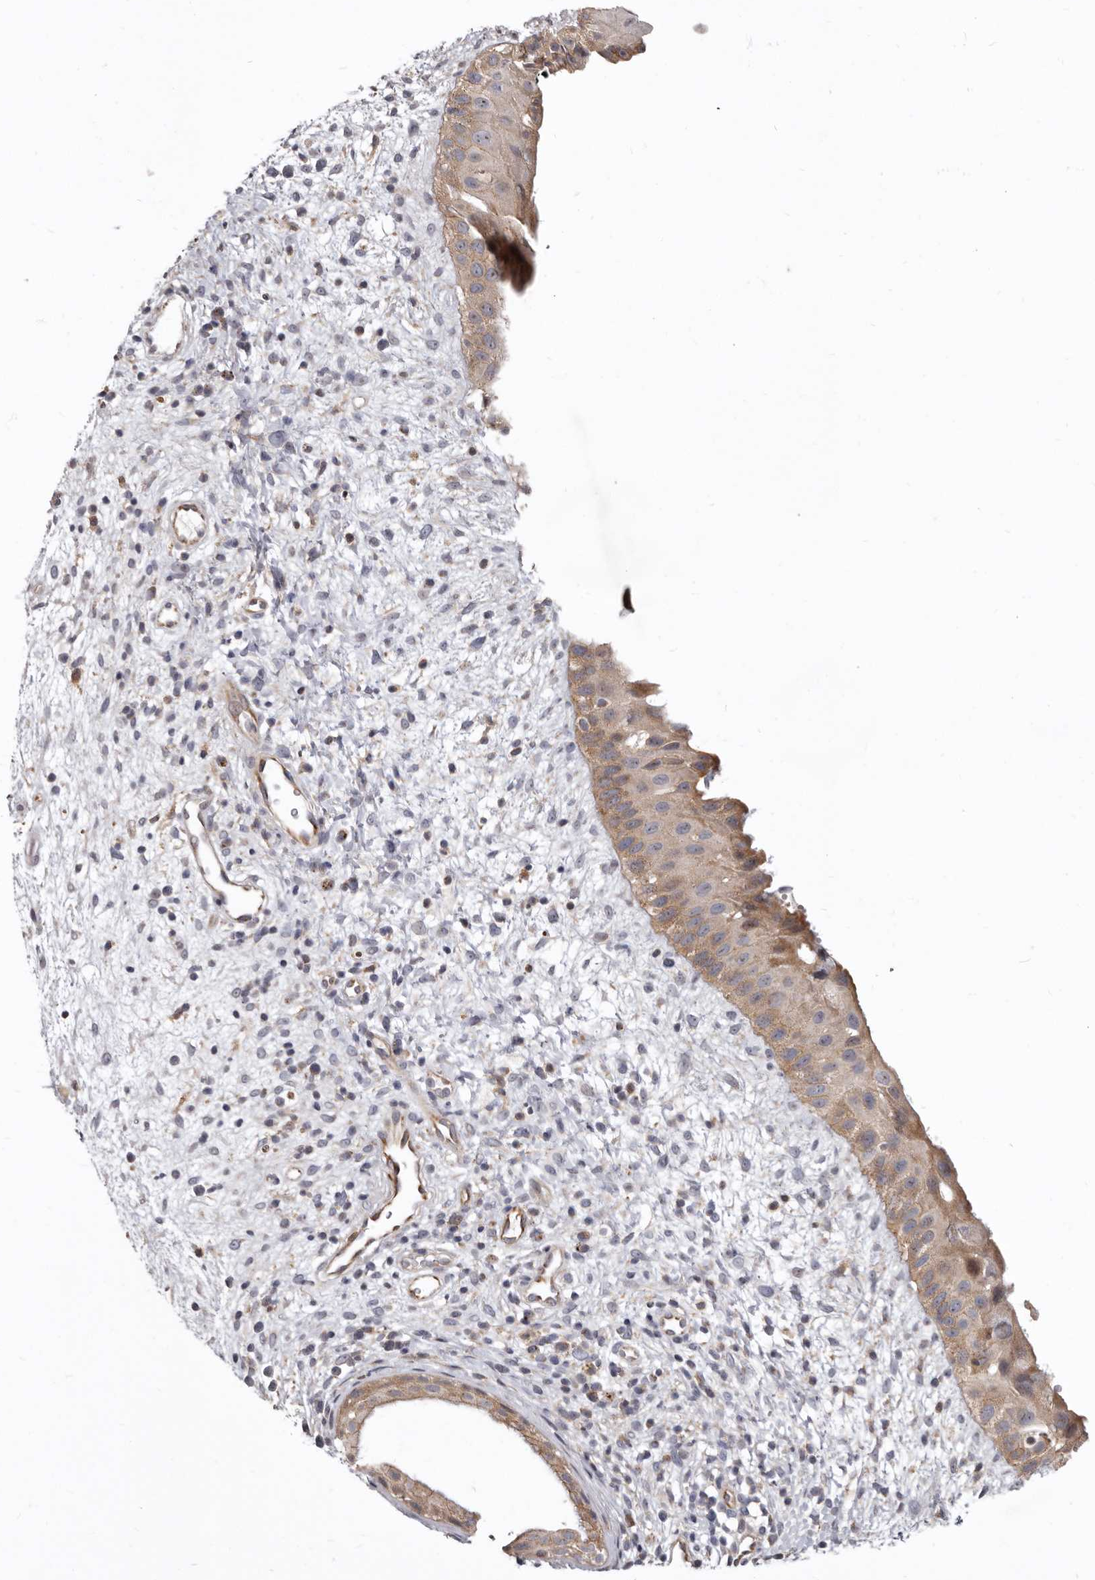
{"staining": {"intensity": "strong", "quantity": ">75%", "location": "cytoplasmic/membranous"}, "tissue": "nasopharynx", "cell_type": "Respiratory epithelial cells", "image_type": "normal", "snomed": [{"axis": "morphology", "description": "Normal tissue, NOS"}, {"axis": "topography", "description": "Nasopharynx"}], "caption": "Immunohistochemical staining of benign nasopharynx displays strong cytoplasmic/membranous protein expression in approximately >75% of respiratory epithelial cells. (Brightfield microscopy of DAB IHC at high magnification).", "gene": "SMC4", "patient": {"sex": "male", "age": 22}}